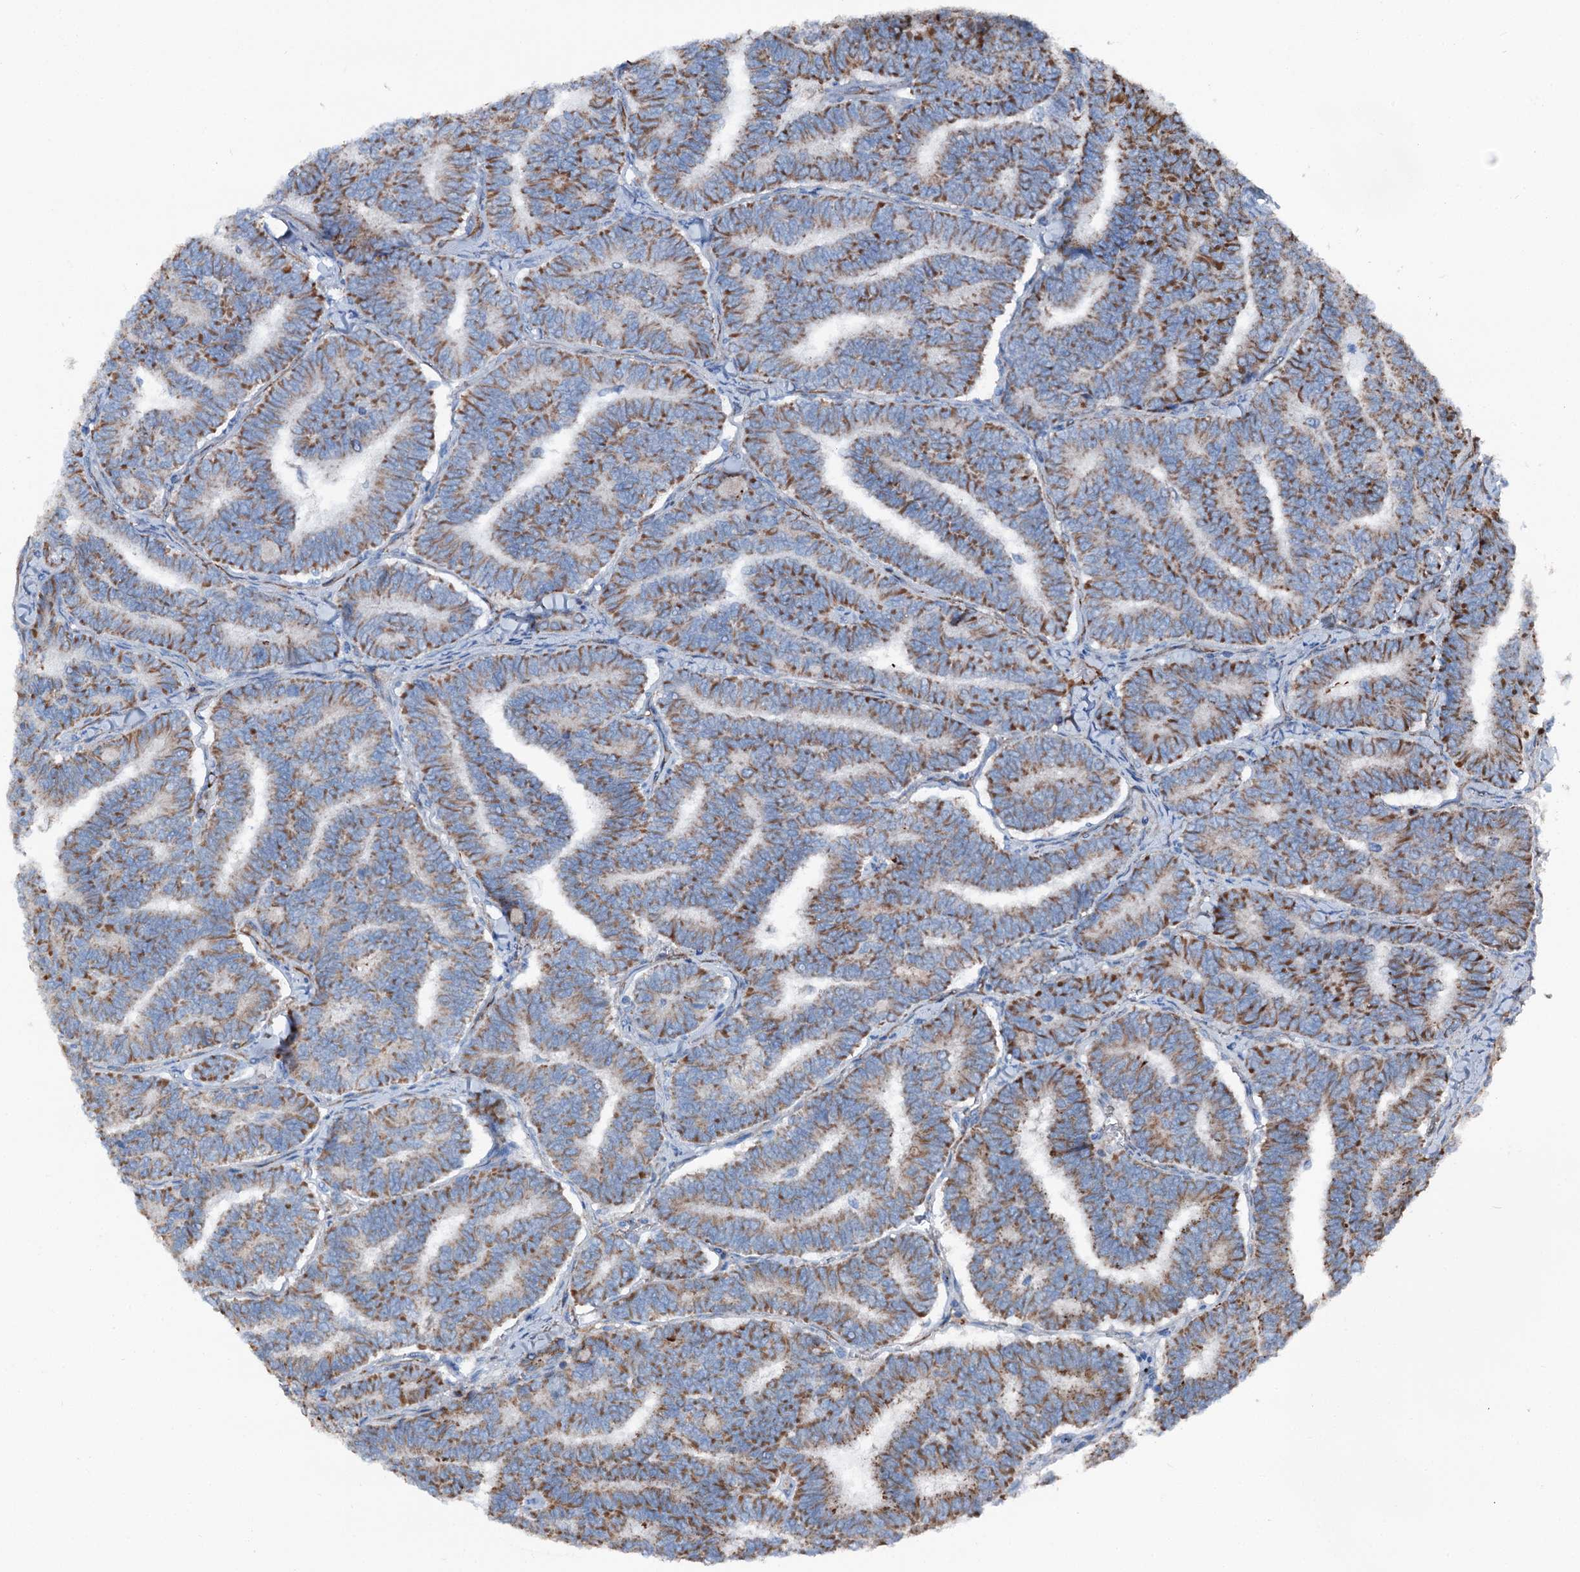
{"staining": {"intensity": "moderate", "quantity": ">75%", "location": "cytoplasmic/membranous"}, "tissue": "thyroid cancer", "cell_type": "Tumor cells", "image_type": "cancer", "snomed": [{"axis": "morphology", "description": "Papillary adenocarcinoma, NOS"}, {"axis": "topography", "description": "Thyroid gland"}], "caption": "Immunohistochemistry (IHC) image of neoplastic tissue: human thyroid cancer stained using immunohistochemistry (IHC) shows medium levels of moderate protein expression localized specifically in the cytoplasmic/membranous of tumor cells, appearing as a cytoplasmic/membranous brown color.", "gene": "DDIAS", "patient": {"sex": "female", "age": 35}}